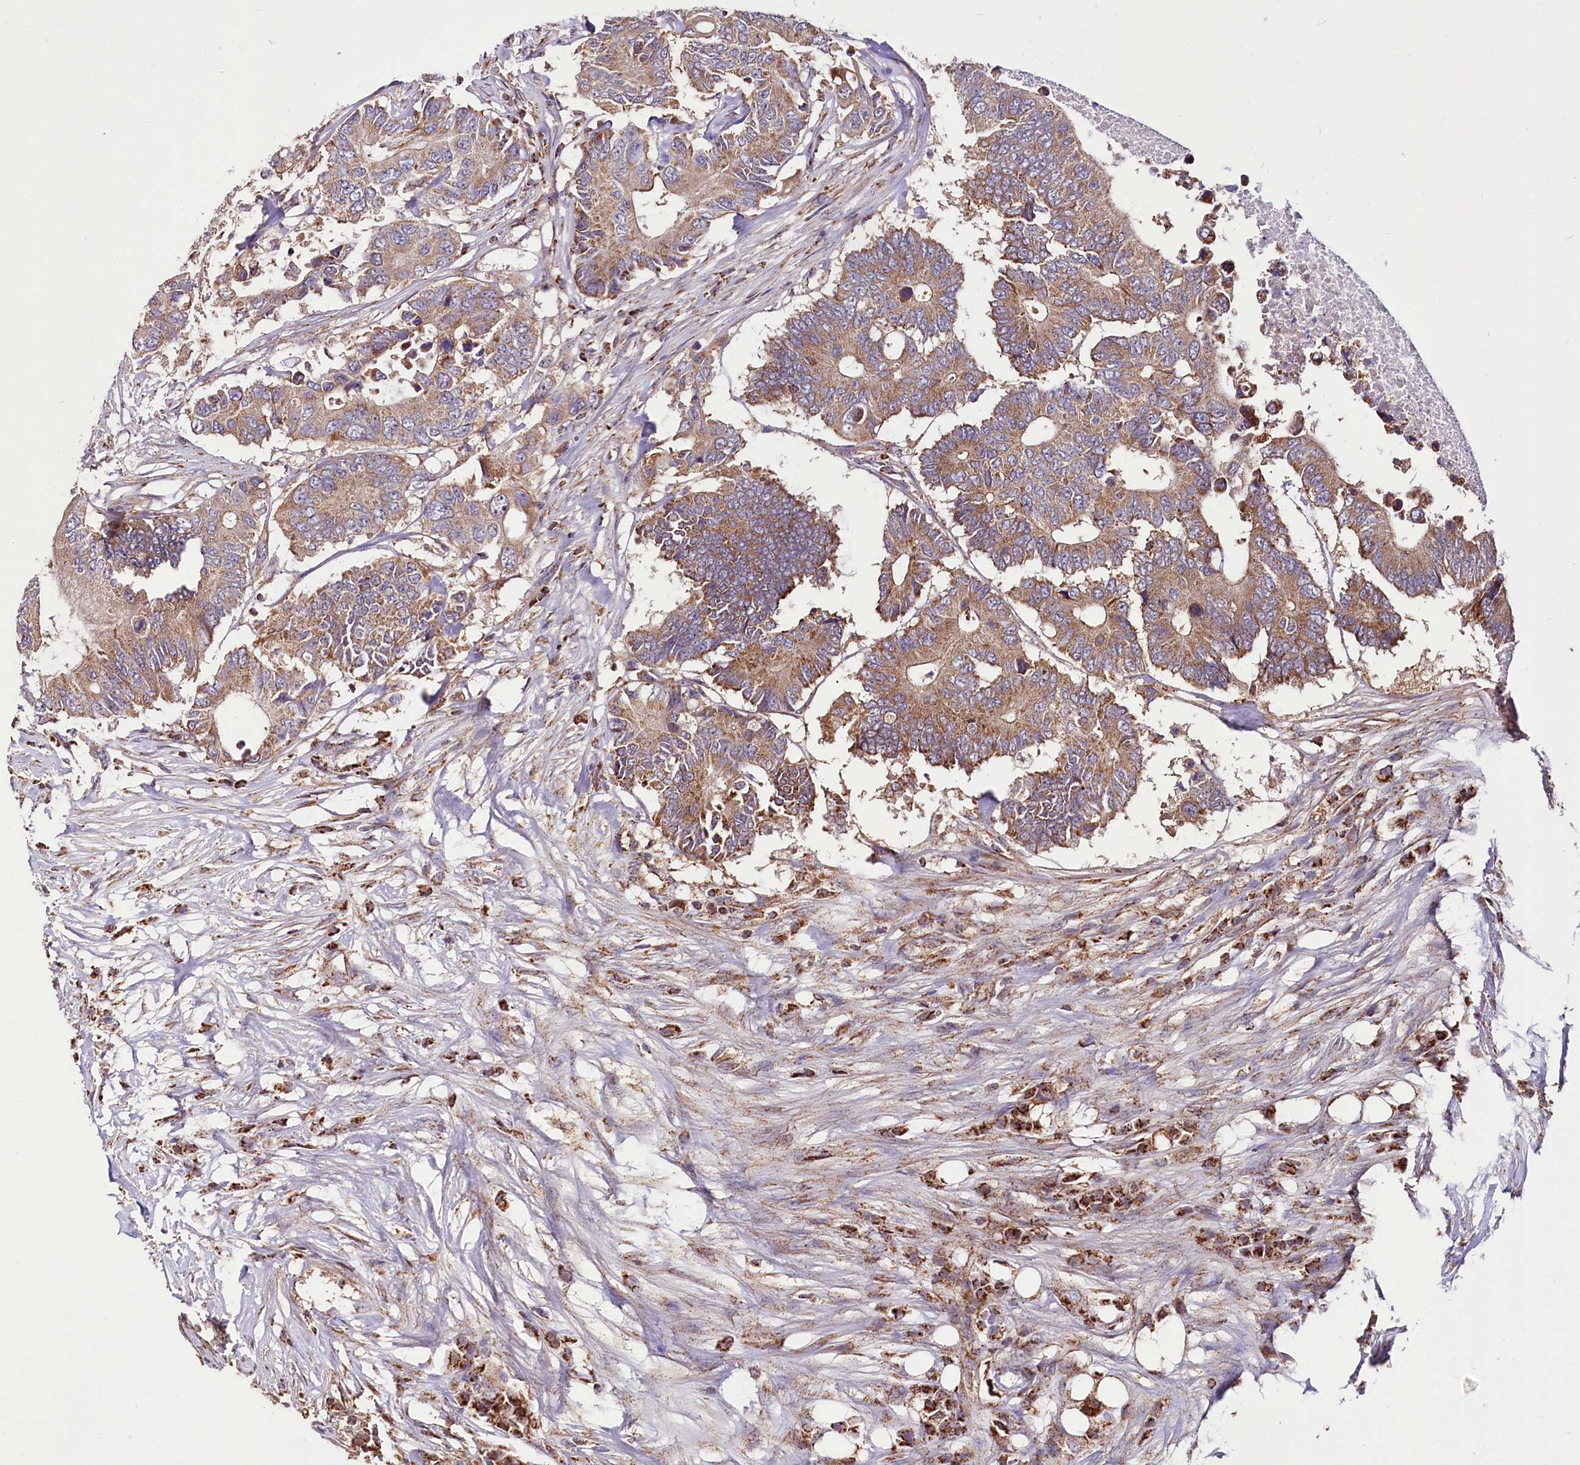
{"staining": {"intensity": "moderate", "quantity": ">75%", "location": "cytoplasmic/membranous"}, "tissue": "colorectal cancer", "cell_type": "Tumor cells", "image_type": "cancer", "snomed": [{"axis": "morphology", "description": "Adenocarcinoma, NOS"}, {"axis": "topography", "description": "Colon"}], "caption": "Immunohistochemistry (IHC) photomicrograph of colorectal adenocarcinoma stained for a protein (brown), which demonstrates medium levels of moderate cytoplasmic/membranous positivity in approximately >75% of tumor cells.", "gene": "NUDT15", "patient": {"sex": "male", "age": 71}}